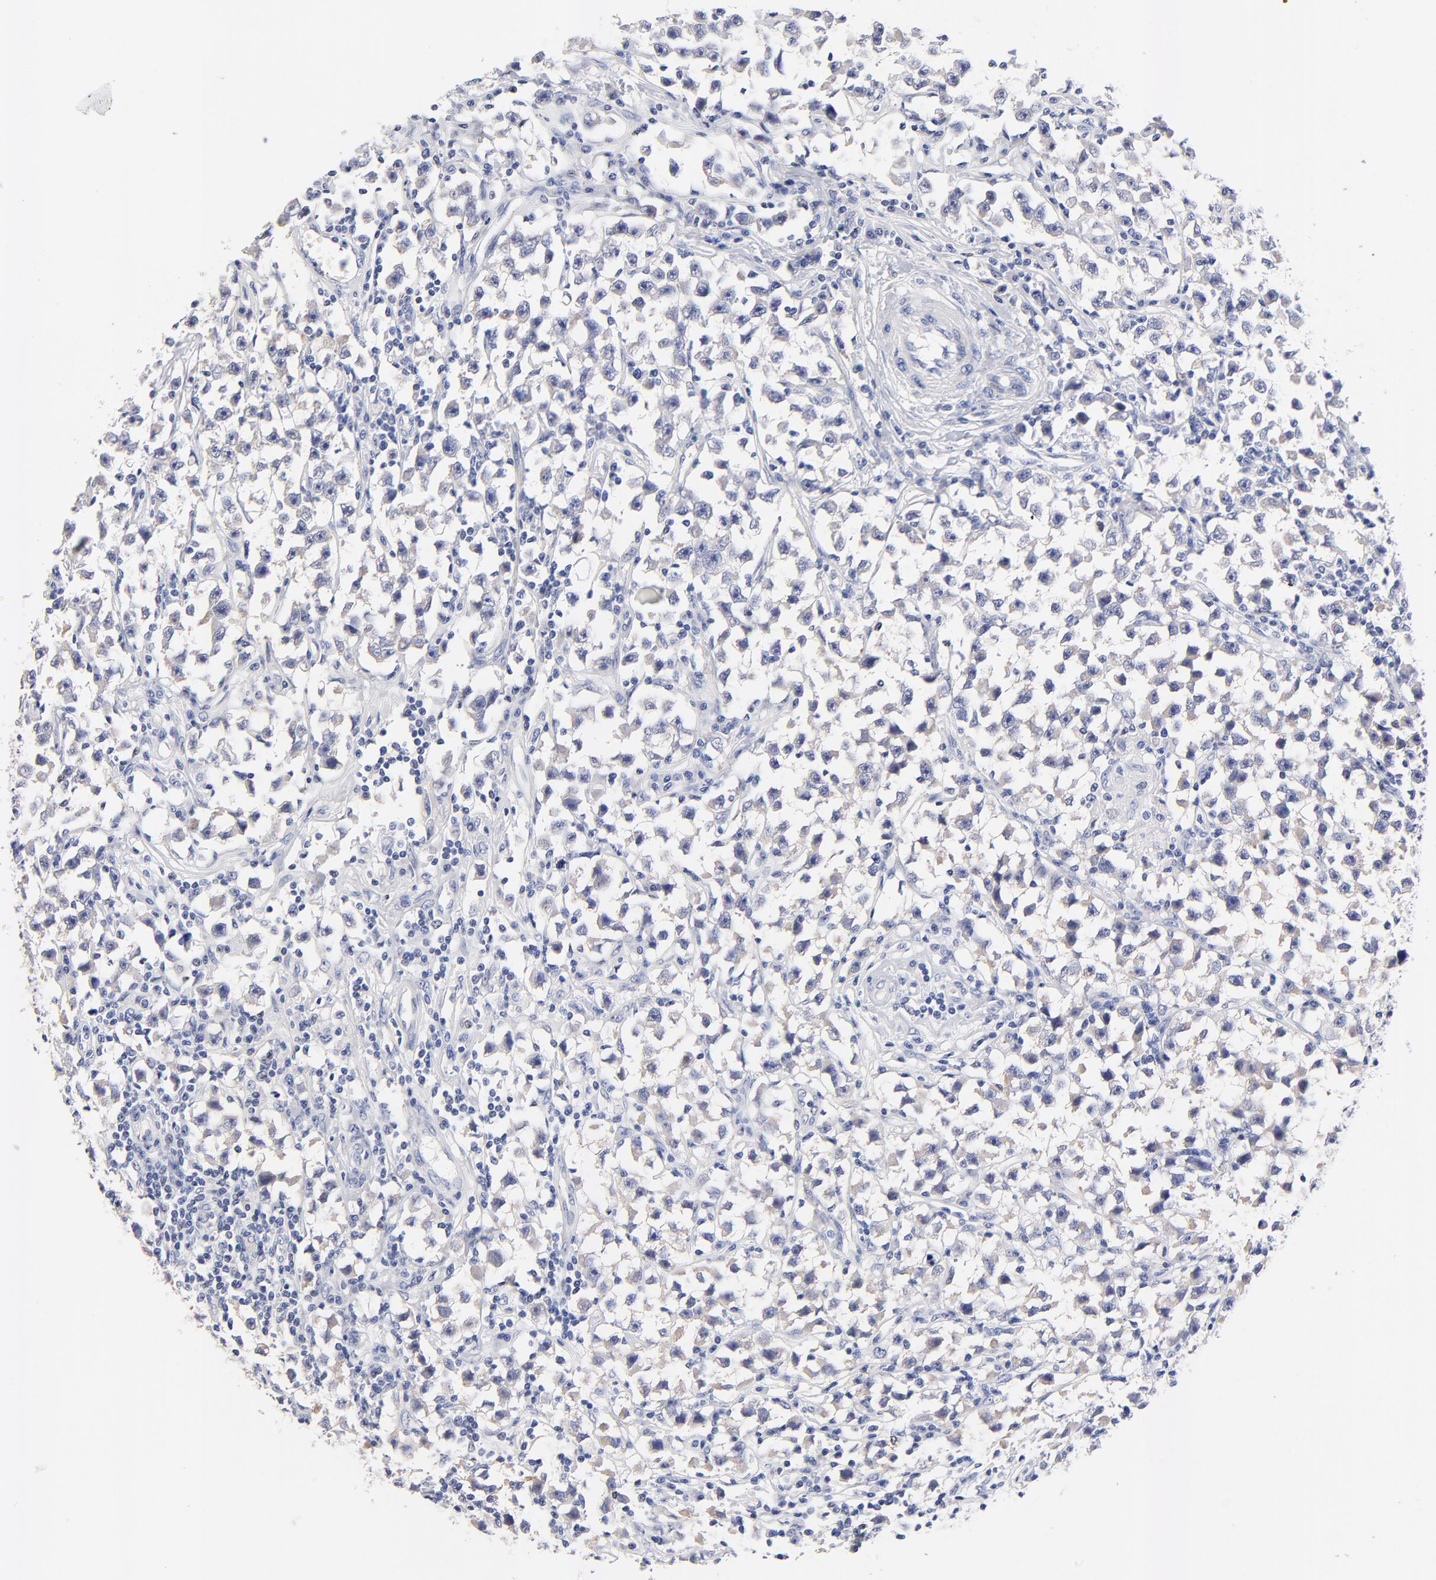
{"staining": {"intensity": "negative", "quantity": "none", "location": "none"}, "tissue": "testis cancer", "cell_type": "Tumor cells", "image_type": "cancer", "snomed": [{"axis": "morphology", "description": "Seminoma, NOS"}, {"axis": "topography", "description": "Testis"}], "caption": "The photomicrograph shows no staining of tumor cells in seminoma (testis).", "gene": "FAM117B", "patient": {"sex": "male", "age": 33}}